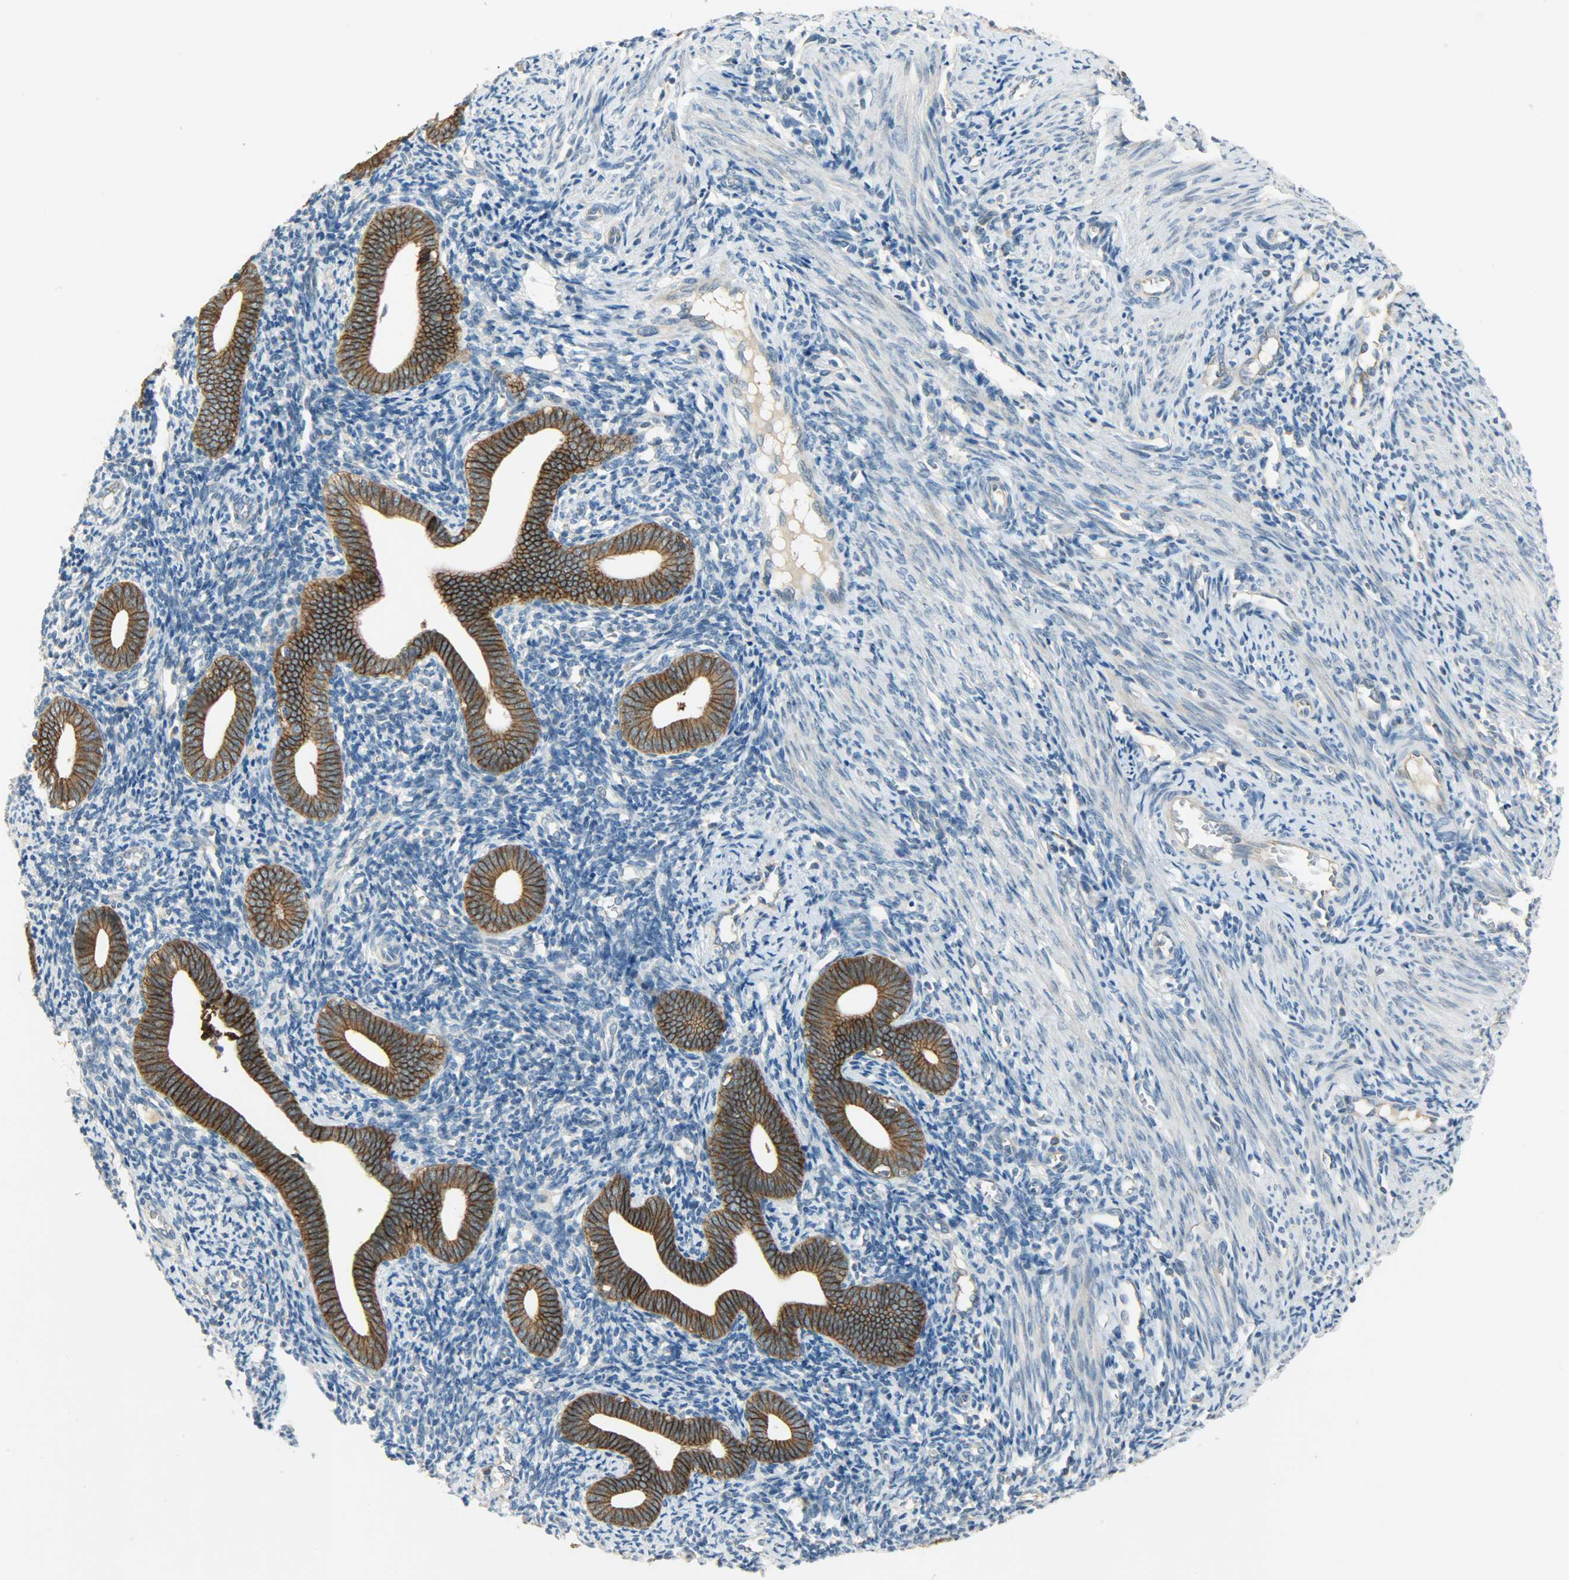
{"staining": {"intensity": "weak", "quantity": "25%-75%", "location": "cytoplasmic/membranous"}, "tissue": "endometrium", "cell_type": "Cells in endometrial stroma", "image_type": "normal", "snomed": [{"axis": "morphology", "description": "Normal tissue, NOS"}, {"axis": "topography", "description": "Uterus"}, {"axis": "topography", "description": "Endometrium"}], "caption": "A low amount of weak cytoplasmic/membranous staining is appreciated in approximately 25%-75% of cells in endometrial stroma in normal endometrium. The staining is performed using DAB brown chromogen to label protein expression. The nuclei are counter-stained blue using hematoxylin.", "gene": "DSG2", "patient": {"sex": "female", "age": 33}}